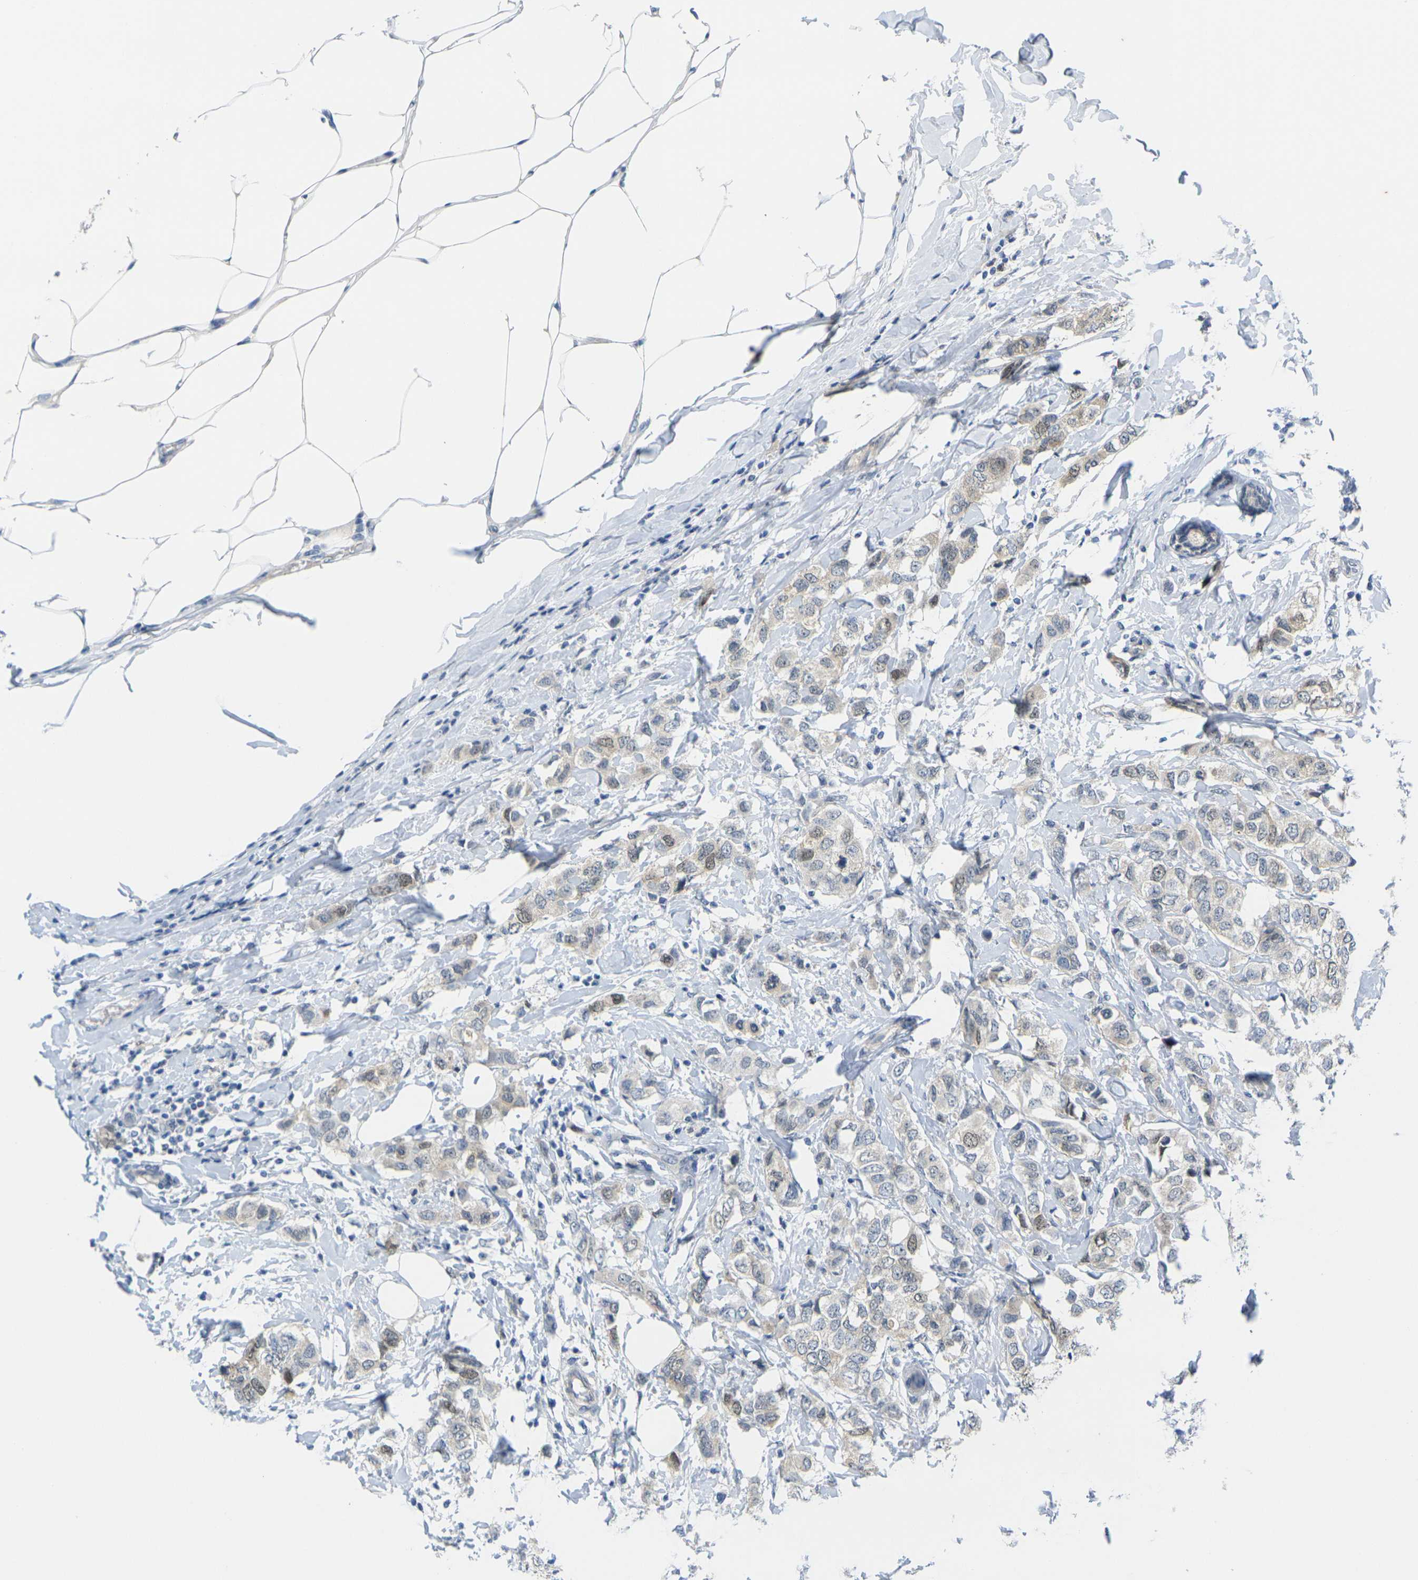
{"staining": {"intensity": "moderate", "quantity": "25%-75%", "location": "cytoplasmic/membranous,nuclear"}, "tissue": "breast cancer", "cell_type": "Tumor cells", "image_type": "cancer", "snomed": [{"axis": "morphology", "description": "Duct carcinoma"}, {"axis": "topography", "description": "Breast"}], "caption": "Breast cancer stained with IHC displays moderate cytoplasmic/membranous and nuclear expression in about 25%-75% of tumor cells.", "gene": "CDK2", "patient": {"sex": "female", "age": 50}}